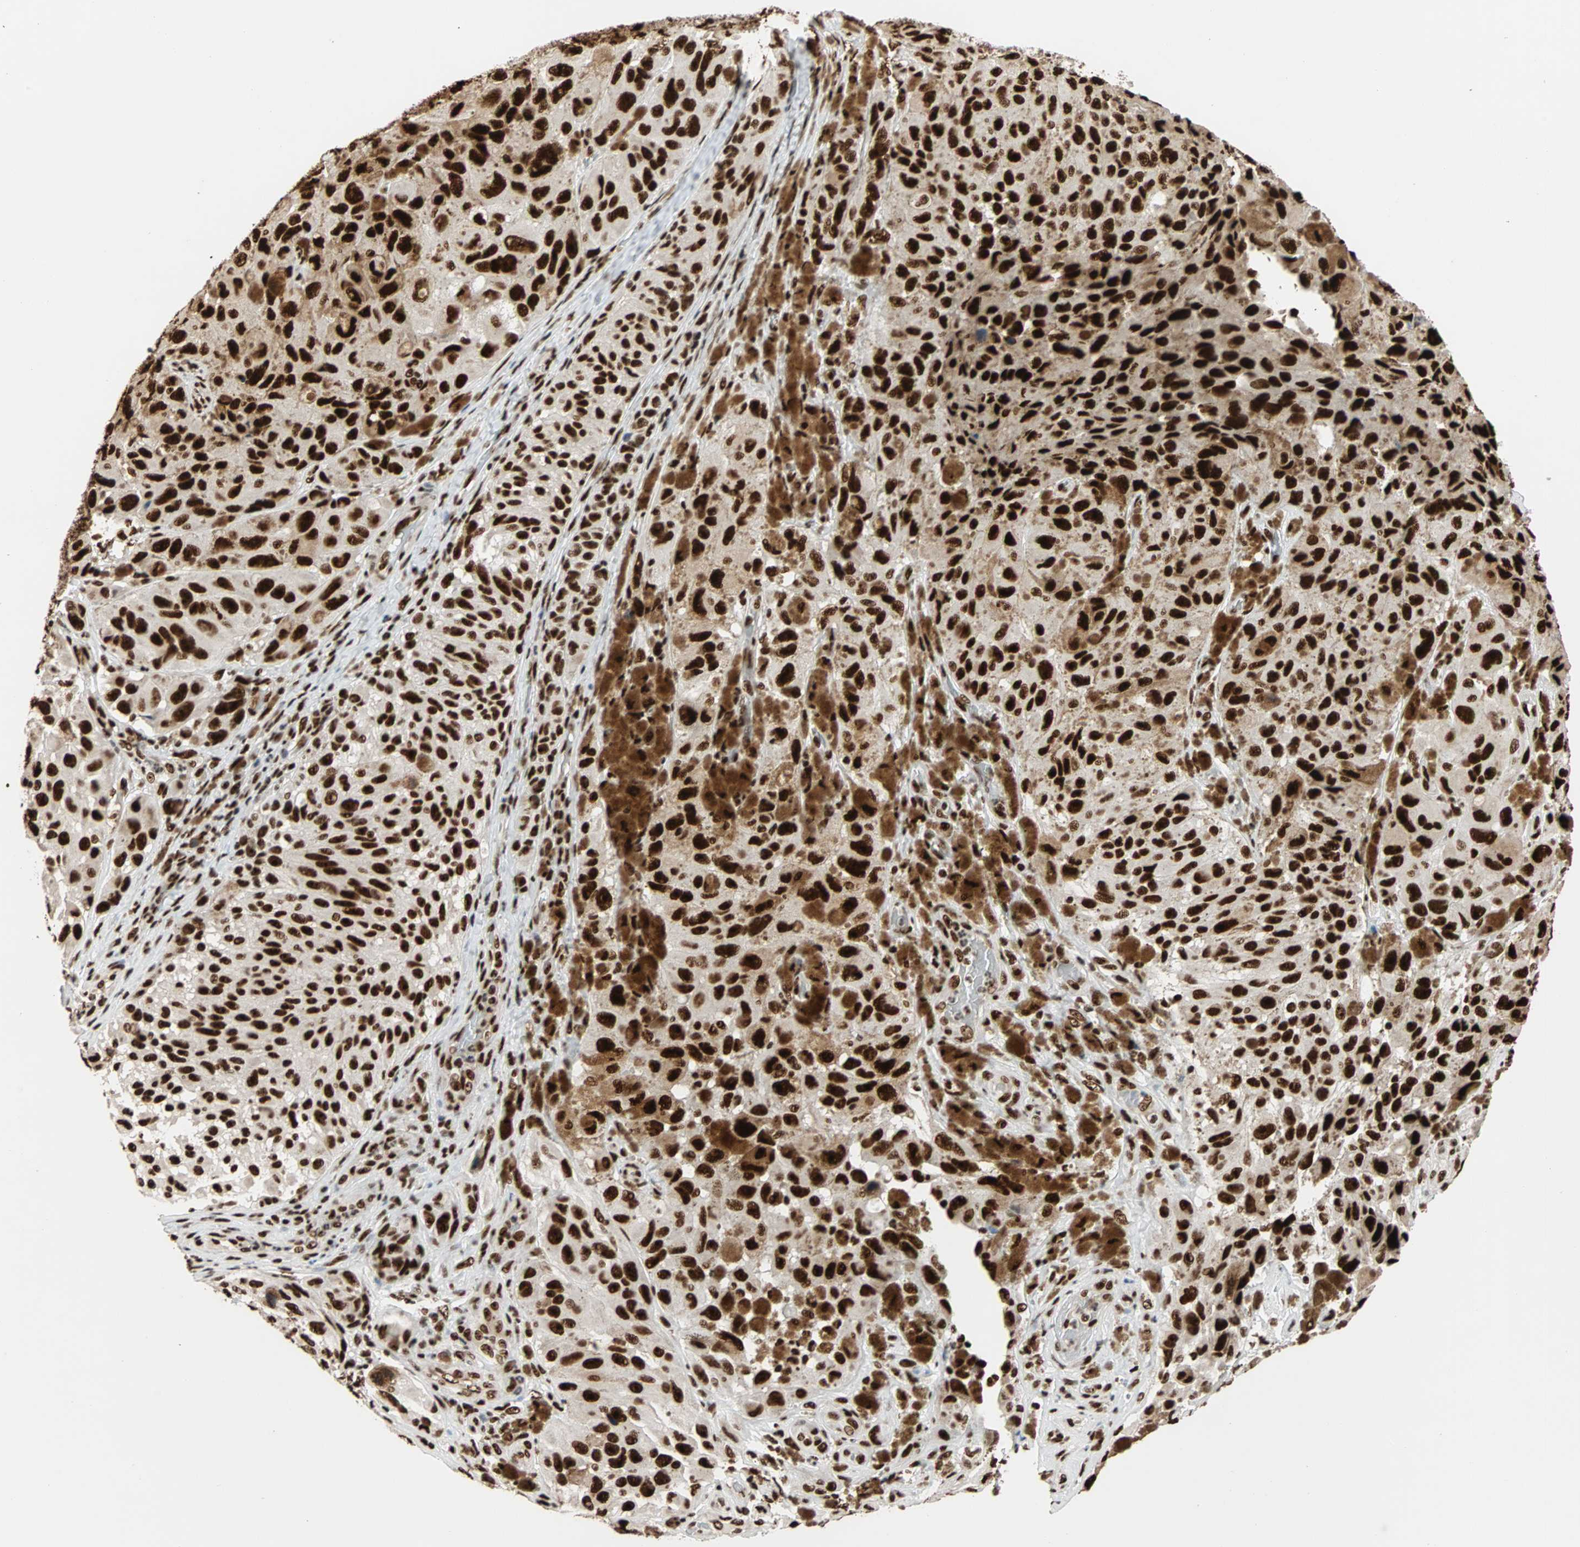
{"staining": {"intensity": "strong", "quantity": ">75%", "location": "nuclear"}, "tissue": "melanoma", "cell_type": "Tumor cells", "image_type": "cancer", "snomed": [{"axis": "morphology", "description": "Malignant melanoma, NOS"}, {"axis": "topography", "description": "Skin"}], "caption": "About >75% of tumor cells in human malignant melanoma reveal strong nuclear protein expression as visualized by brown immunohistochemical staining.", "gene": "ILF2", "patient": {"sex": "female", "age": 73}}